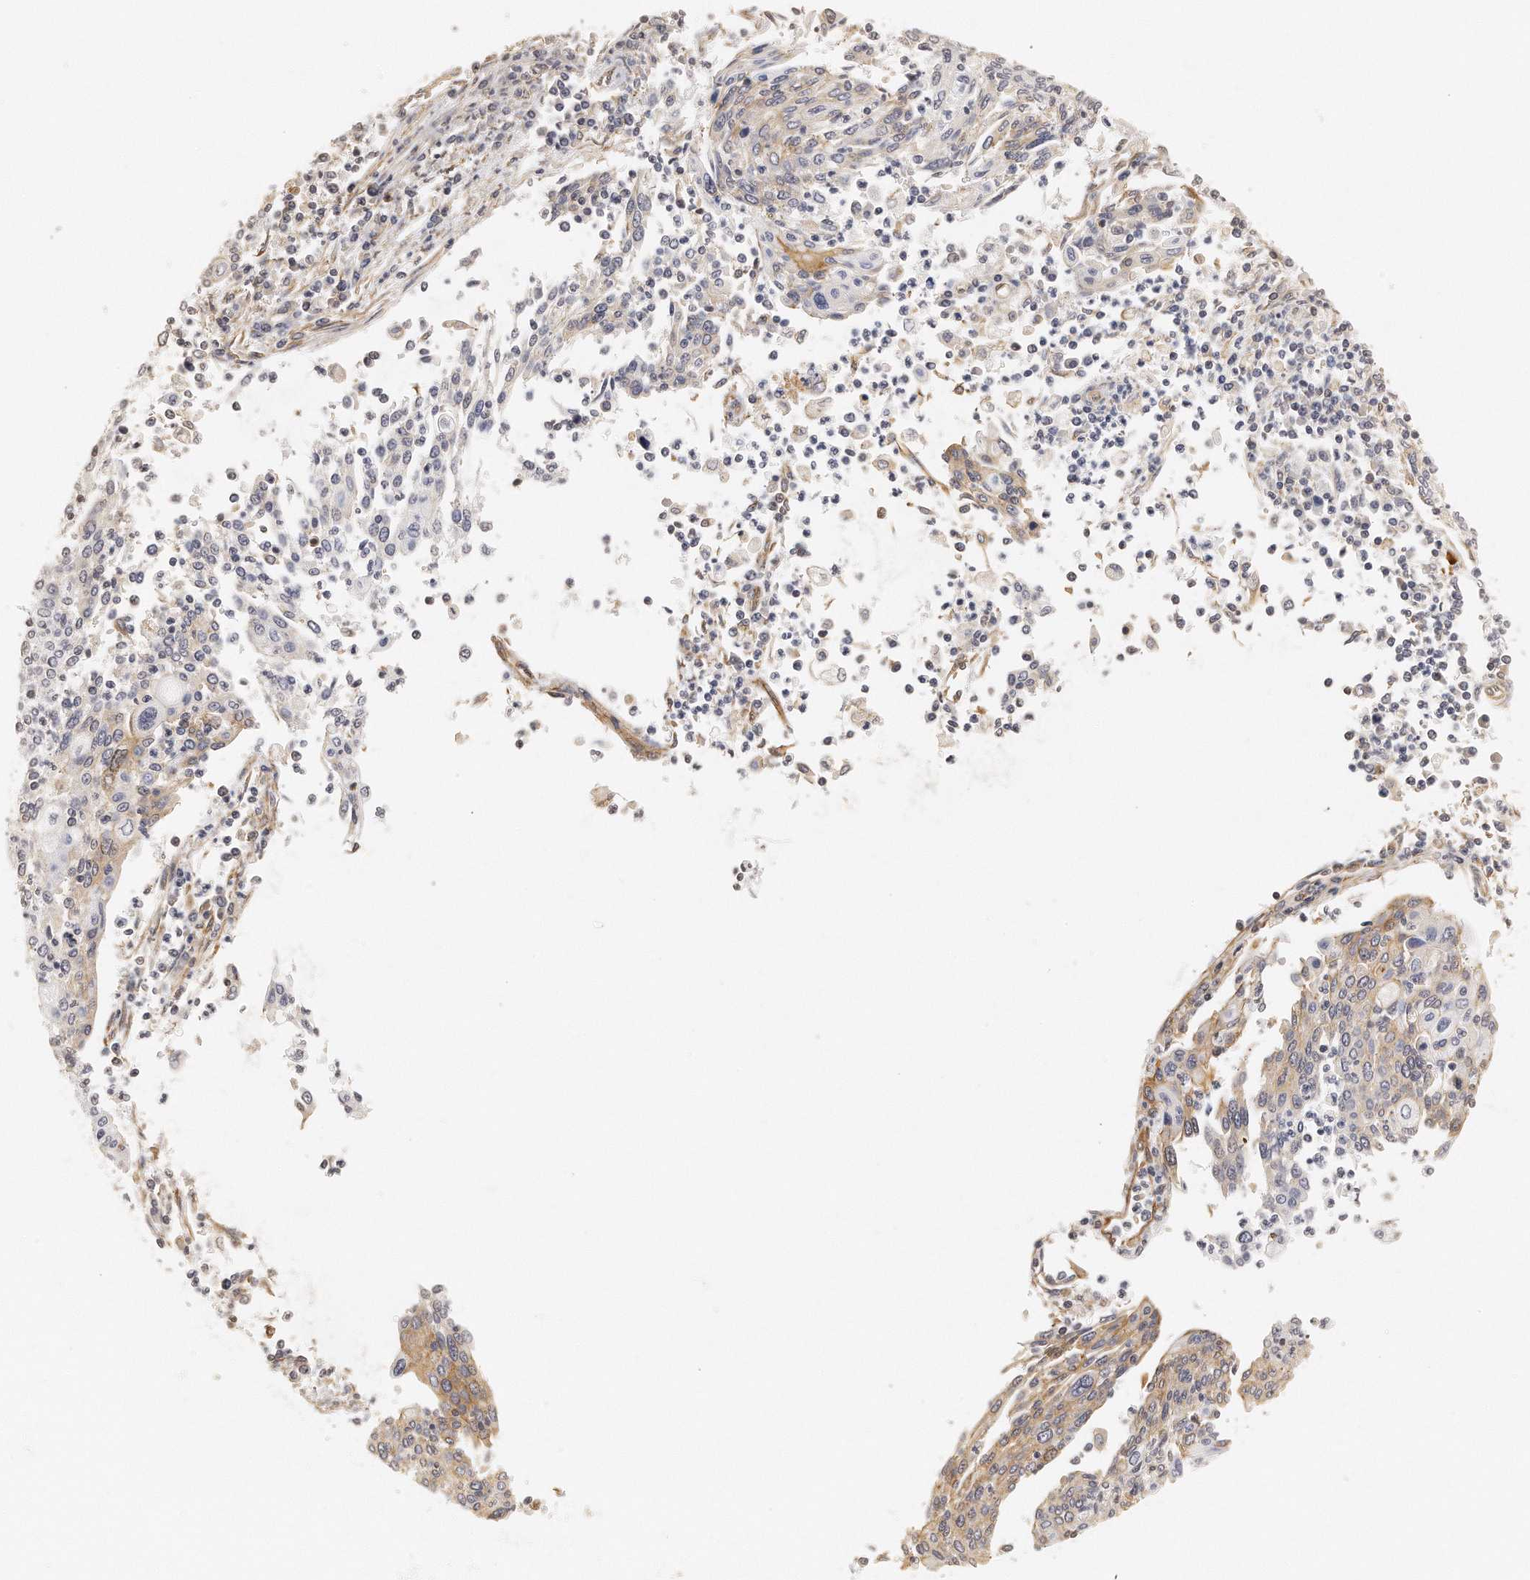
{"staining": {"intensity": "moderate", "quantity": "<25%", "location": "cytoplasmic/membranous"}, "tissue": "cervical cancer", "cell_type": "Tumor cells", "image_type": "cancer", "snomed": [{"axis": "morphology", "description": "Squamous cell carcinoma, NOS"}, {"axis": "topography", "description": "Cervix"}], "caption": "An immunohistochemistry micrograph of tumor tissue is shown. Protein staining in brown highlights moderate cytoplasmic/membranous positivity in cervical cancer within tumor cells.", "gene": "CHST7", "patient": {"sex": "female", "age": 40}}